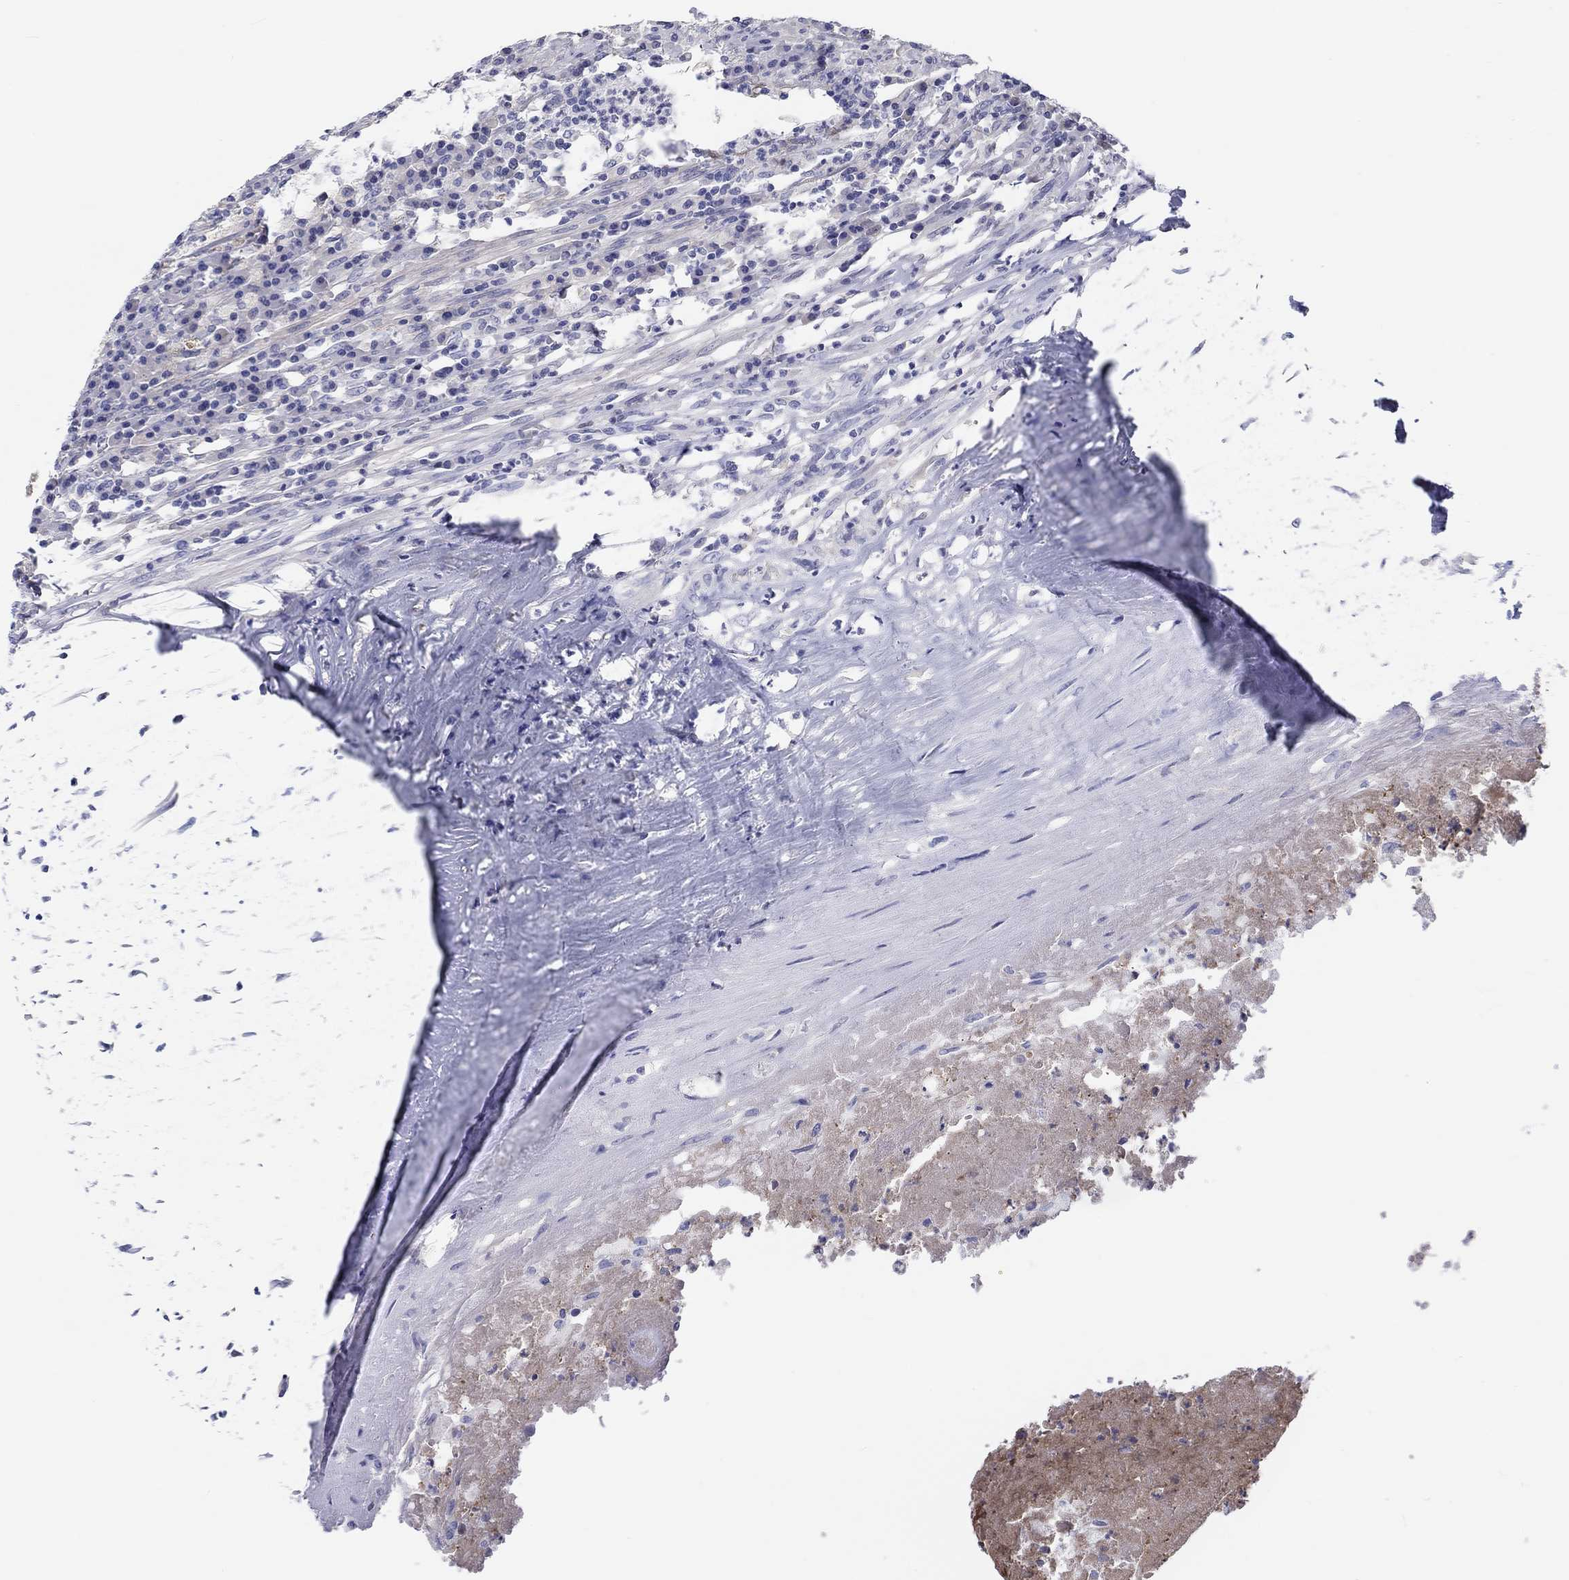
{"staining": {"intensity": "negative", "quantity": "none", "location": "none"}, "tissue": "testis cancer", "cell_type": "Tumor cells", "image_type": "cancer", "snomed": [{"axis": "morphology", "description": "Necrosis, NOS"}, {"axis": "morphology", "description": "Carcinoma, Embryonal, NOS"}, {"axis": "topography", "description": "Testis"}], "caption": "Photomicrograph shows no significant protein expression in tumor cells of testis embryonal carcinoma.", "gene": "CDY2B", "patient": {"sex": "male", "age": 19}}